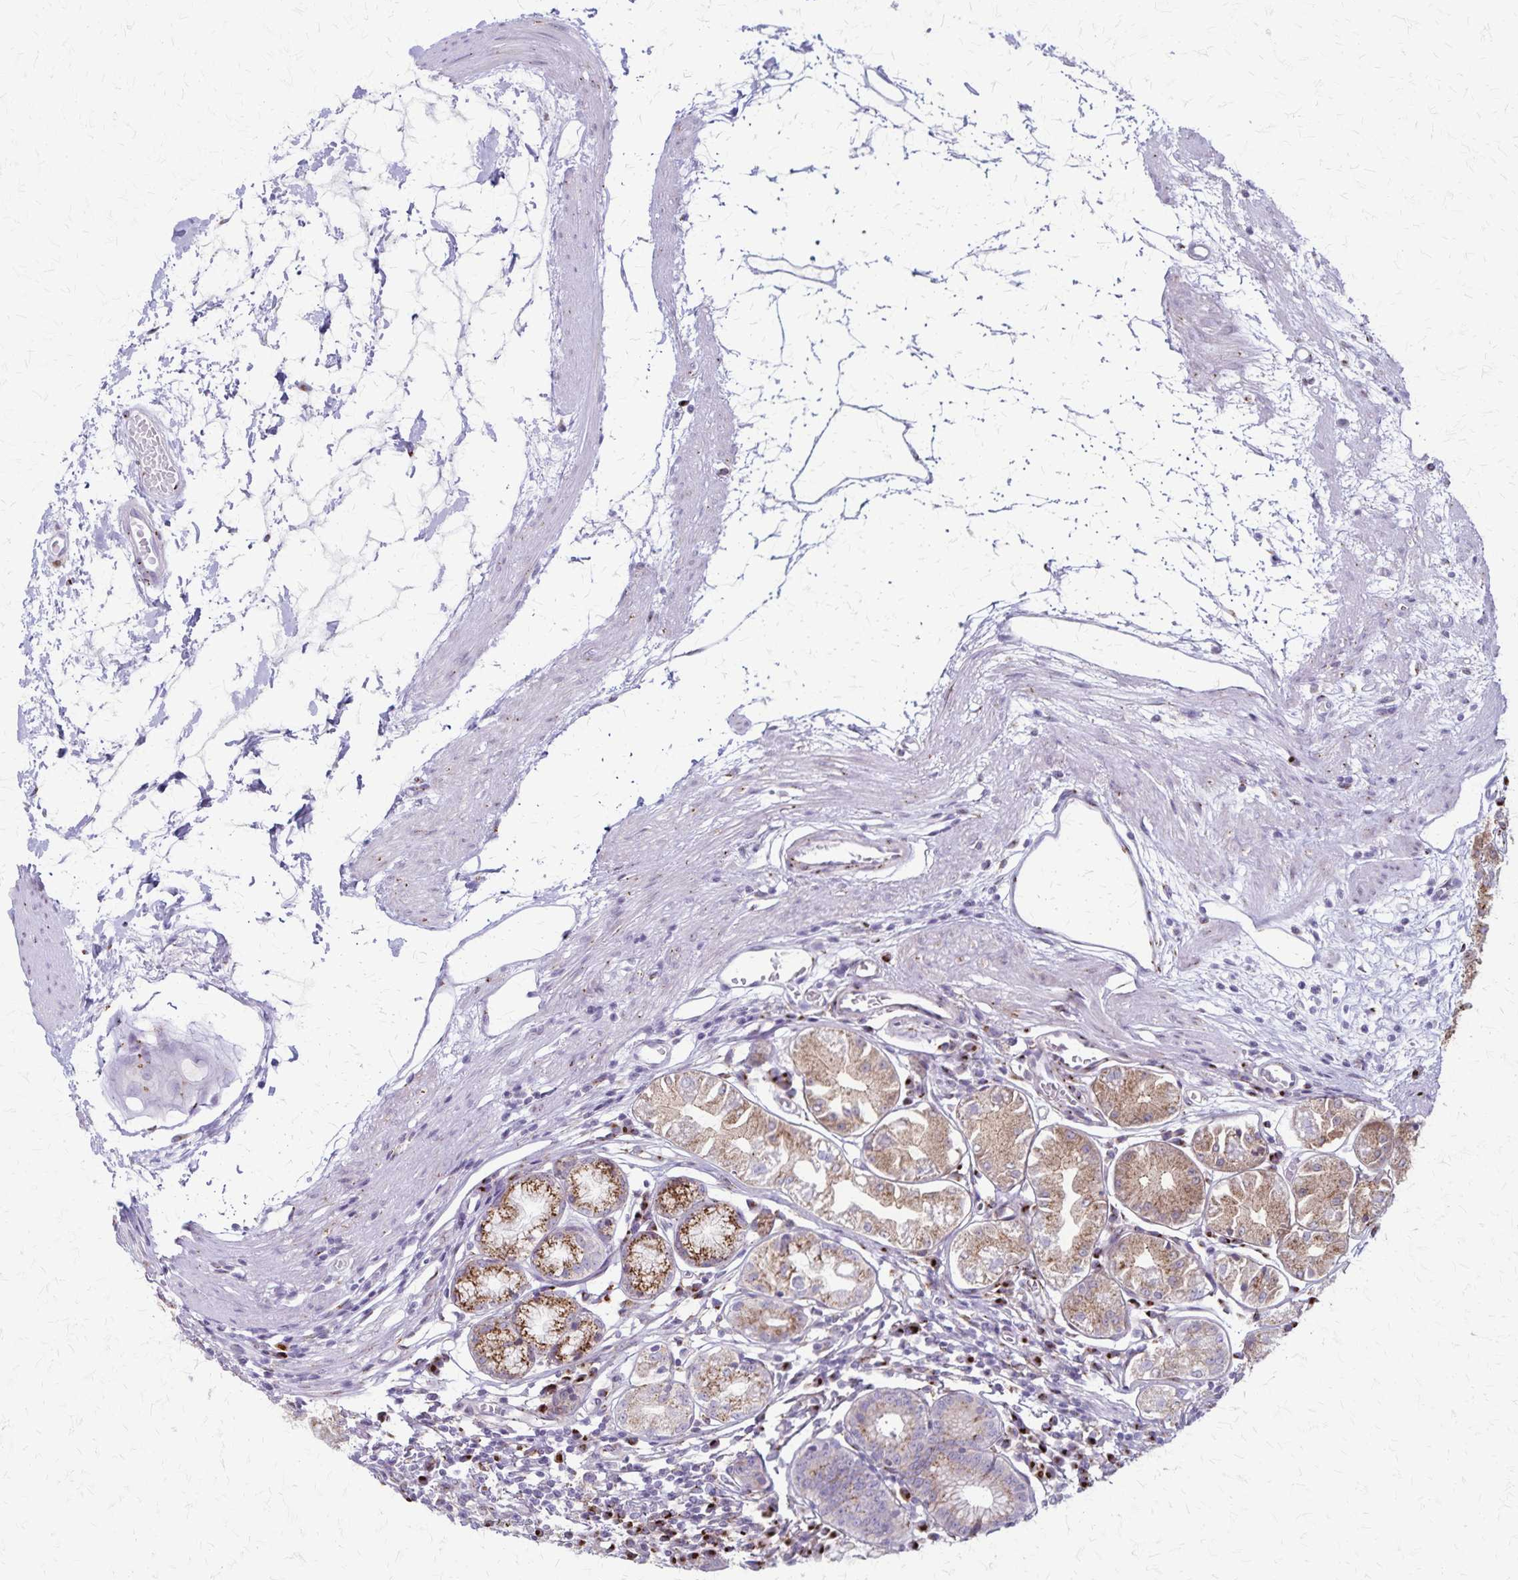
{"staining": {"intensity": "moderate", "quantity": "<25%", "location": "cytoplasmic/membranous"}, "tissue": "stomach", "cell_type": "Glandular cells", "image_type": "normal", "snomed": [{"axis": "morphology", "description": "Normal tissue, NOS"}, {"axis": "topography", "description": "Stomach"}], "caption": "The histopathology image demonstrates staining of normal stomach, revealing moderate cytoplasmic/membranous protein expression (brown color) within glandular cells. The staining is performed using DAB (3,3'-diaminobenzidine) brown chromogen to label protein expression. The nuclei are counter-stained blue using hematoxylin.", "gene": "MCFD2", "patient": {"sex": "male", "age": 55}}